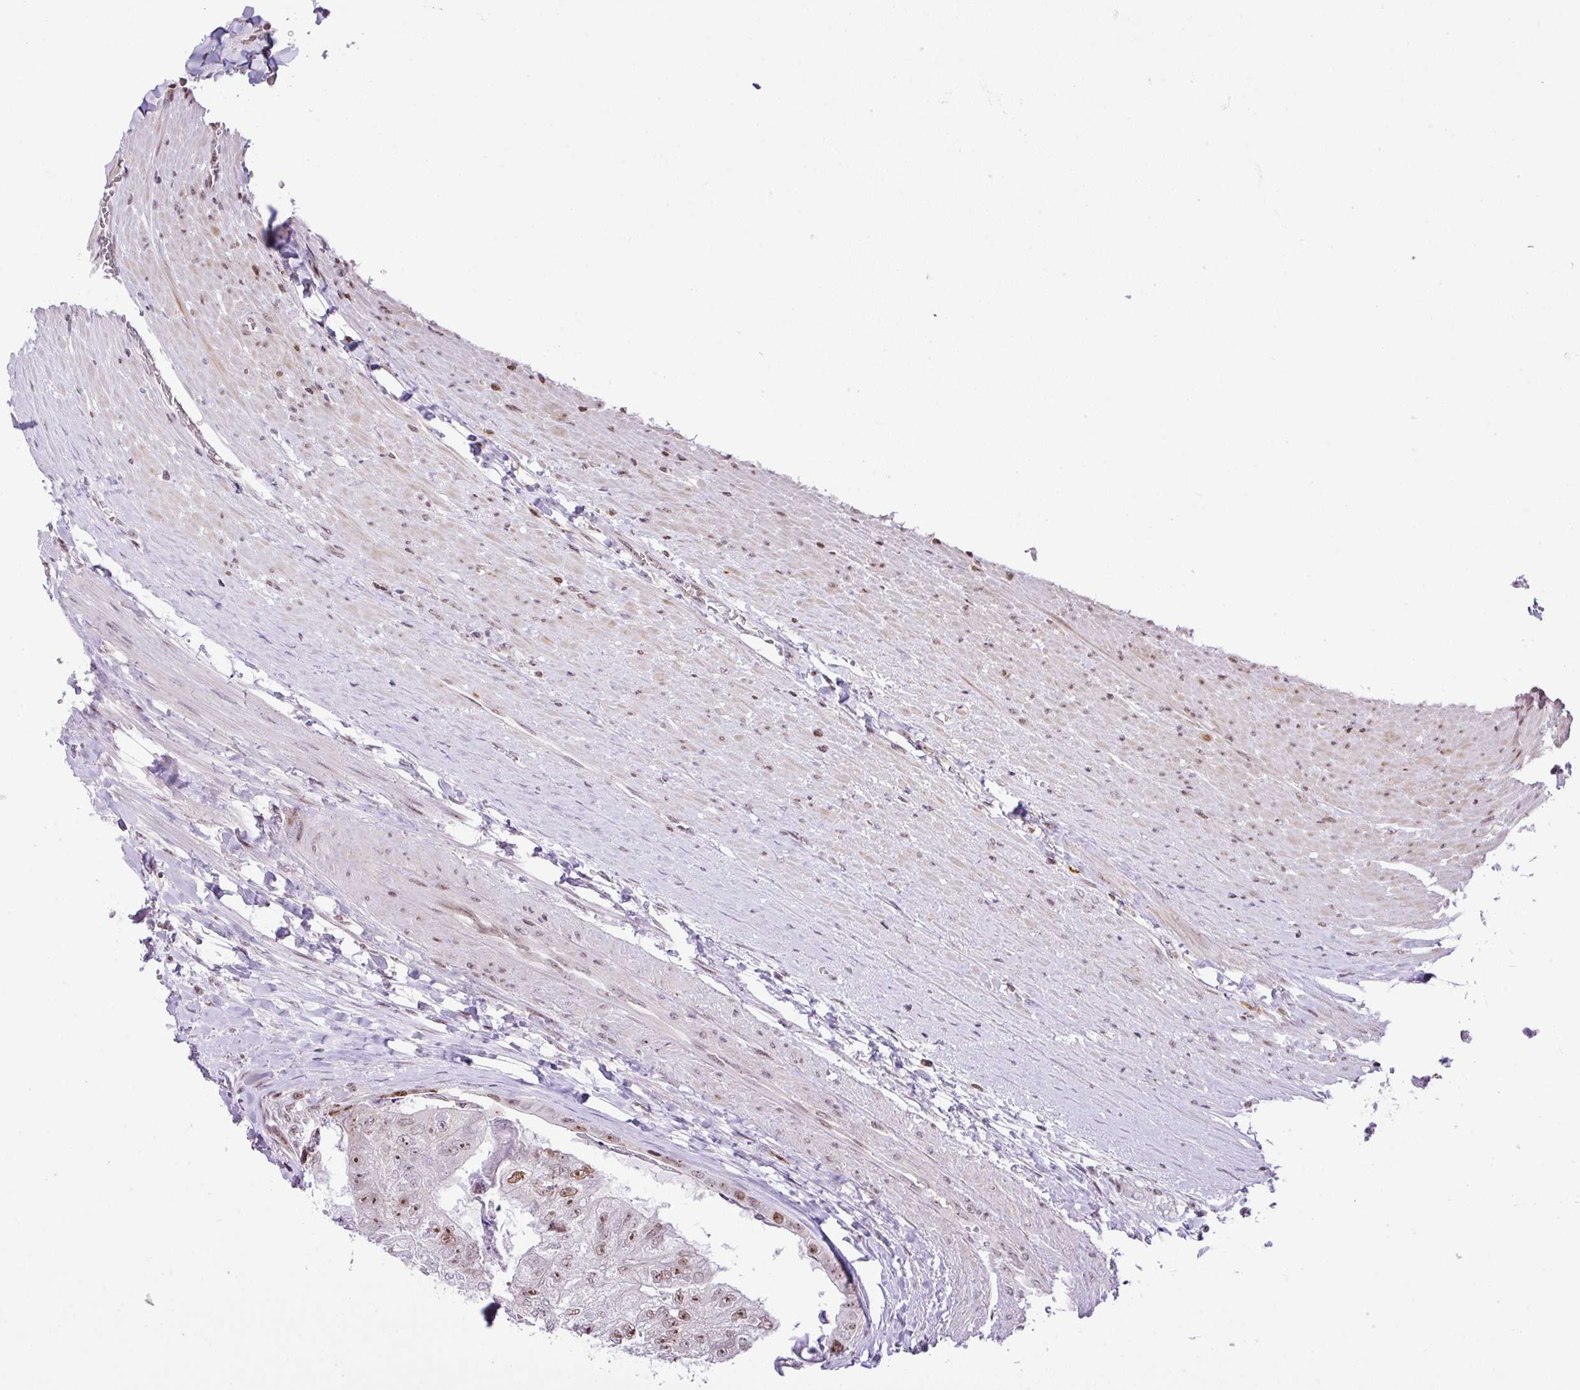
{"staining": {"intensity": "moderate", "quantity": "25%-75%", "location": "nuclear"}, "tissue": "colorectal cancer", "cell_type": "Tumor cells", "image_type": "cancer", "snomed": [{"axis": "morphology", "description": "Adenocarcinoma, NOS"}, {"axis": "topography", "description": "Colon"}], "caption": "DAB (3,3'-diaminobenzidine) immunohistochemical staining of human colorectal cancer (adenocarcinoma) shows moderate nuclear protein staining in approximately 25%-75% of tumor cells.", "gene": "CCDC137", "patient": {"sex": "female", "age": 67}}